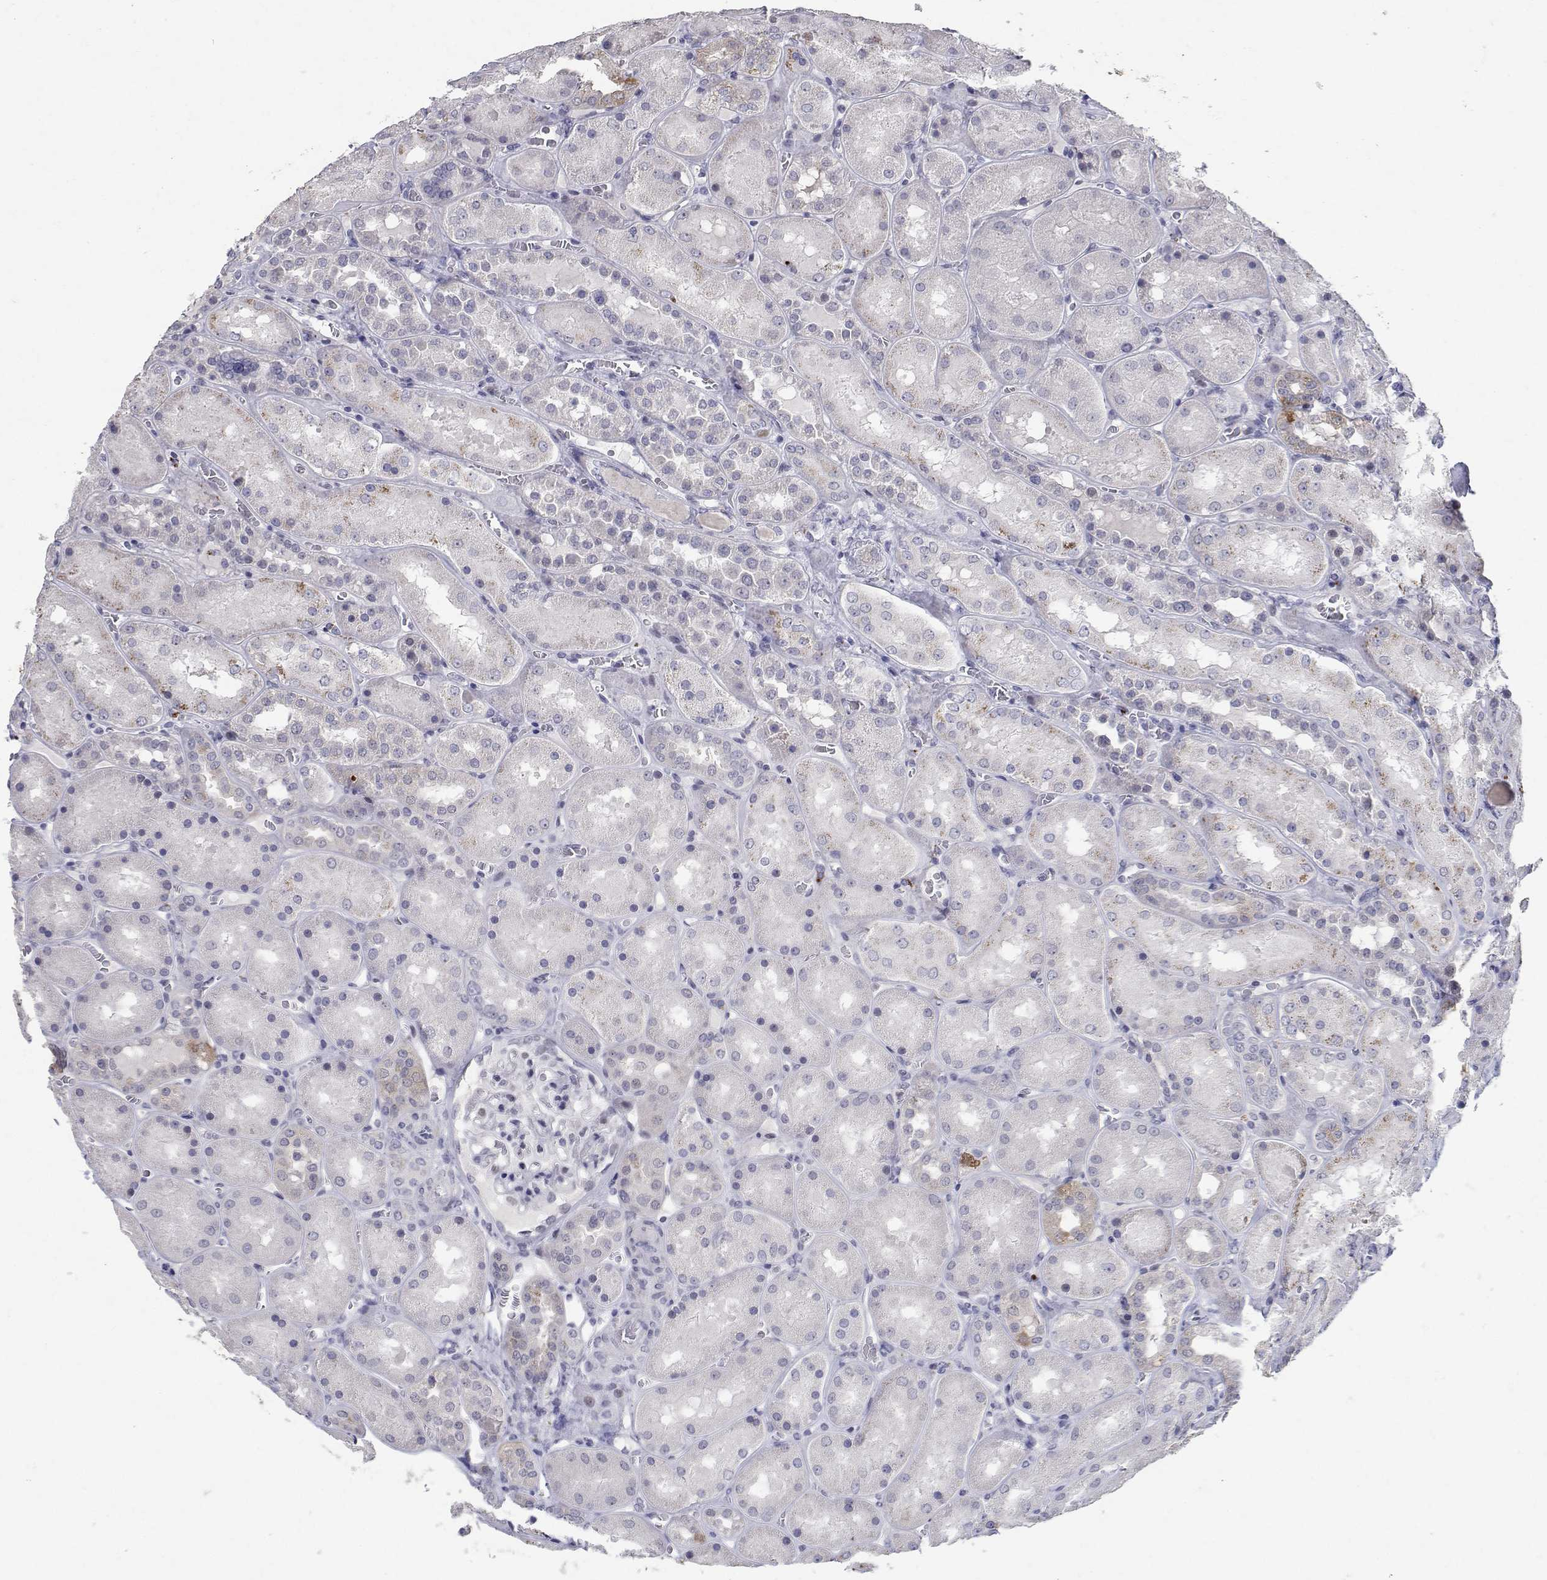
{"staining": {"intensity": "negative", "quantity": "none", "location": "none"}, "tissue": "kidney", "cell_type": "Cells in glomeruli", "image_type": "normal", "snomed": [{"axis": "morphology", "description": "Normal tissue, NOS"}, {"axis": "topography", "description": "Kidney"}], "caption": "IHC photomicrograph of unremarkable kidney: human kidney stained with DAB demonstrates no significant protein positivity in cells in glomeruli. (Immunohistochemistry, brightfield microscopy, high magnification).", "gene": "RBPJL", "patient": {"sex": "male", "age": 73}}